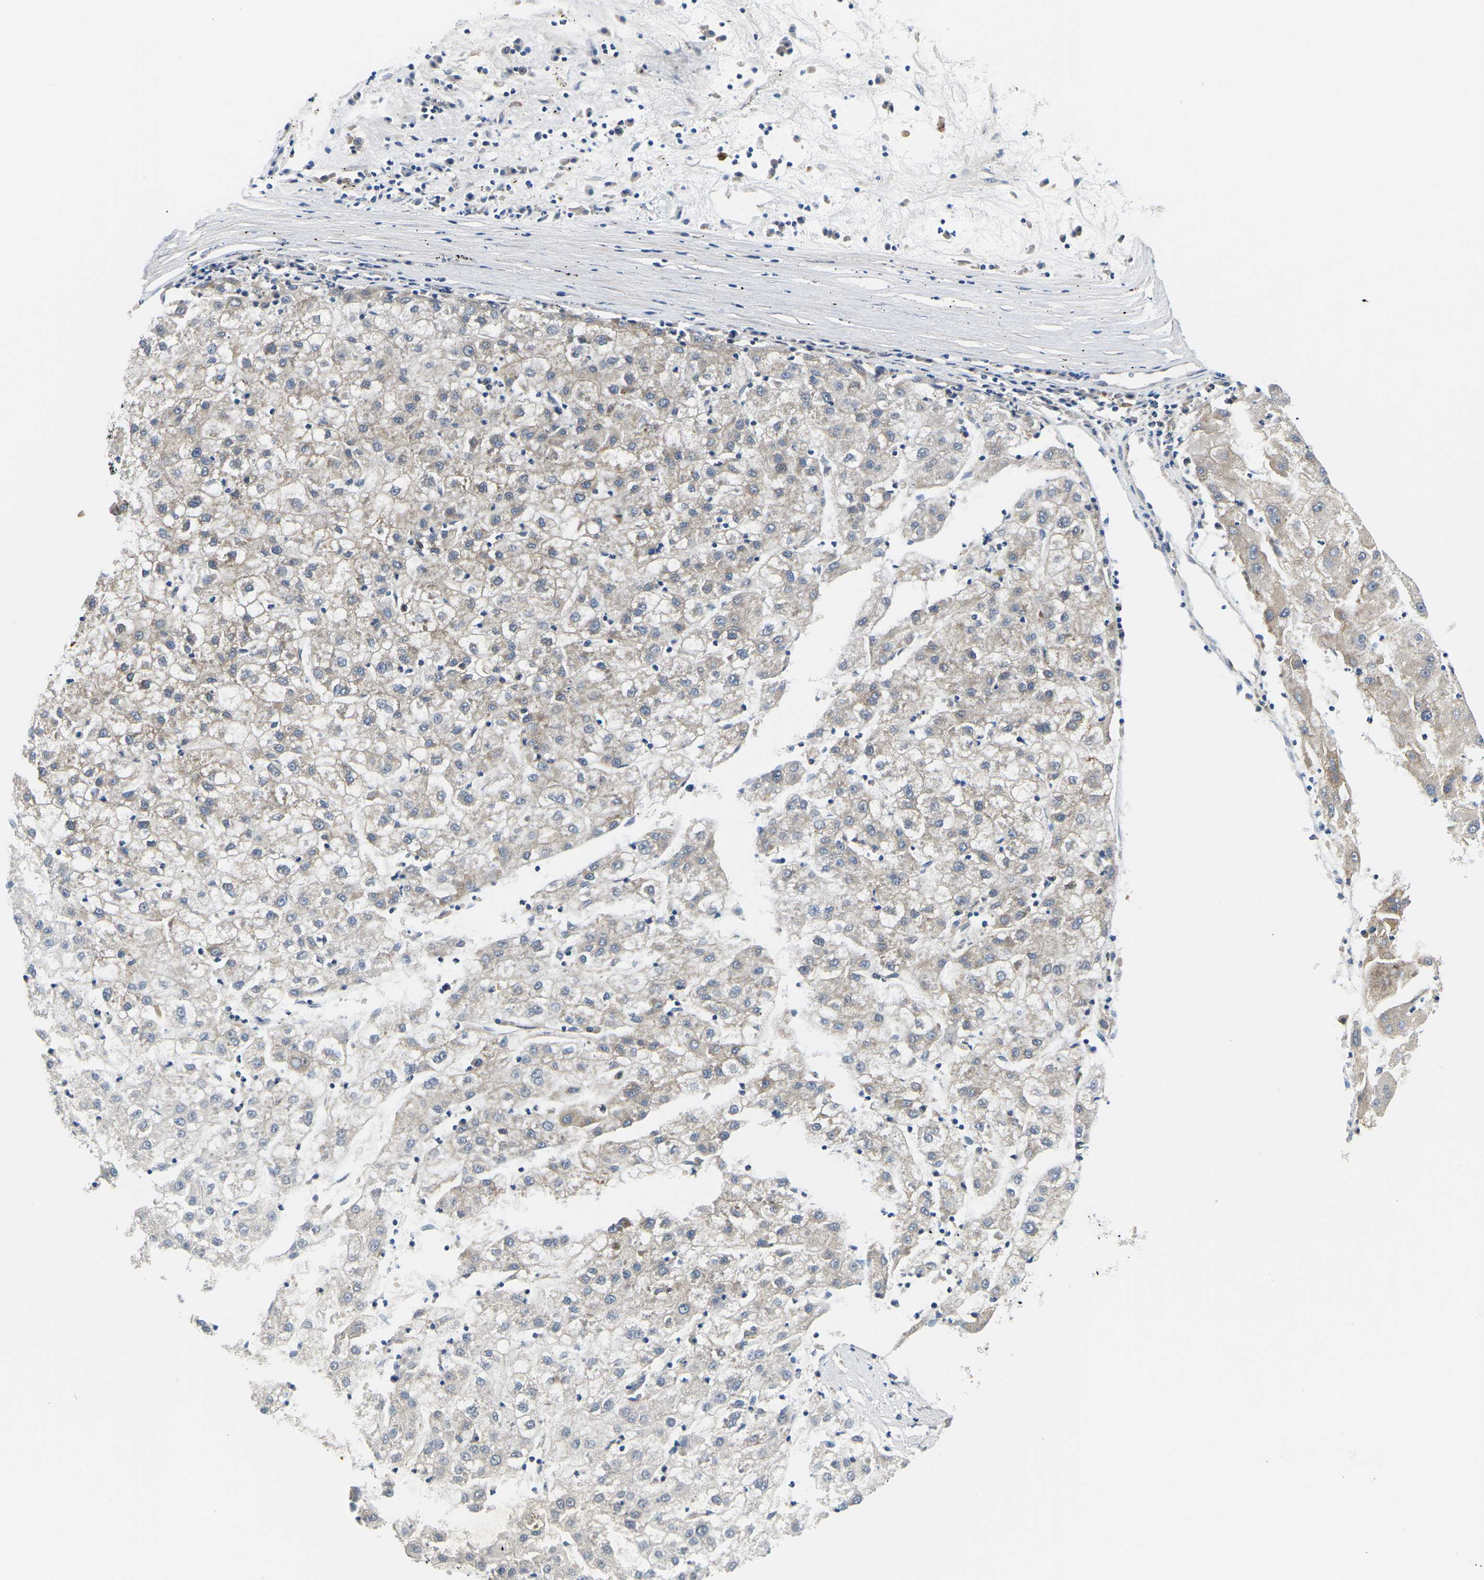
{"staining": {"intensity": "weak", "quantity": "25%-75%", "location": "cytoplasmic/membranous"}, "tissue": "liver cancer", "cell_type": "Tumor cells", "image_type": "cancer", "snomed": [{"axis": "morphology", "description": "Carcinoma, Hepatocellular, NOS"}, {"axis": "topography", "description": "Liver"}], "caption": "Protein expression analysis of human liver cancer reveals weak cytoplasmic/membranous expression in approximately 25%-75% of tumor cells.", "gene": "ERBB4", "patient": {"sex": "male", "age": 72}}